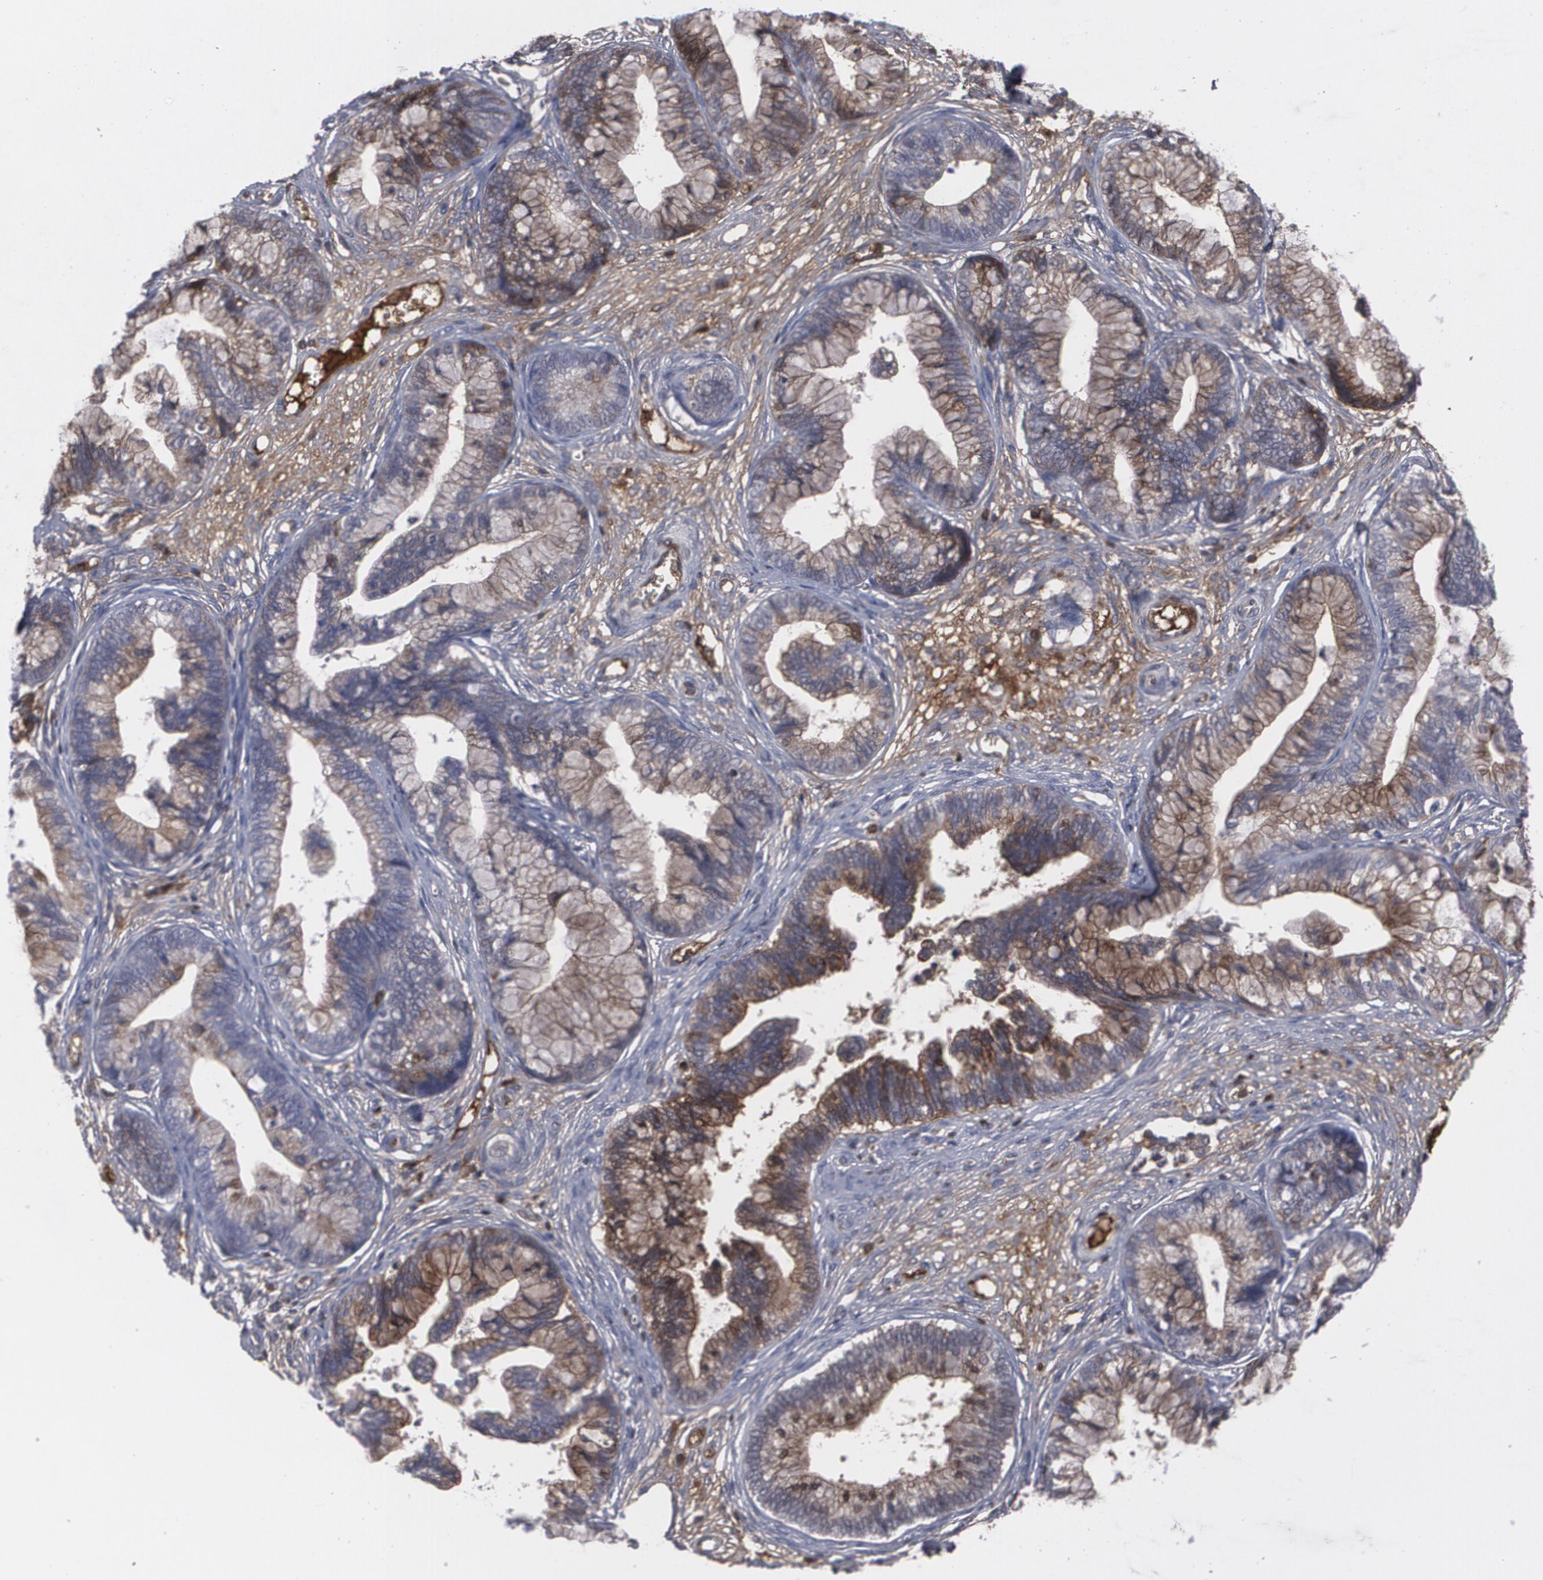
{"staining": {"intensity": "weak", "quantity": "25%-75%", "location": "cytoplasmic/membranous"}, "tissue": "cervical cancer", "cell_type": "Tumor cells", "image_type": "cancer", "snomed": [{"axis": "morphology", "description": "Squamous cell carcinoma, NOS"}, {"axis": "topography", "description": "Cervix"}], "caption": "Protein staining demonstrates weak cytoplasmic/membranous staining in about 25%-75% of tumor cells in cervical cancer (squamous cell carcinoma).", "gene": "LRG1", "patient": {"sex": "female", "age": 45}}